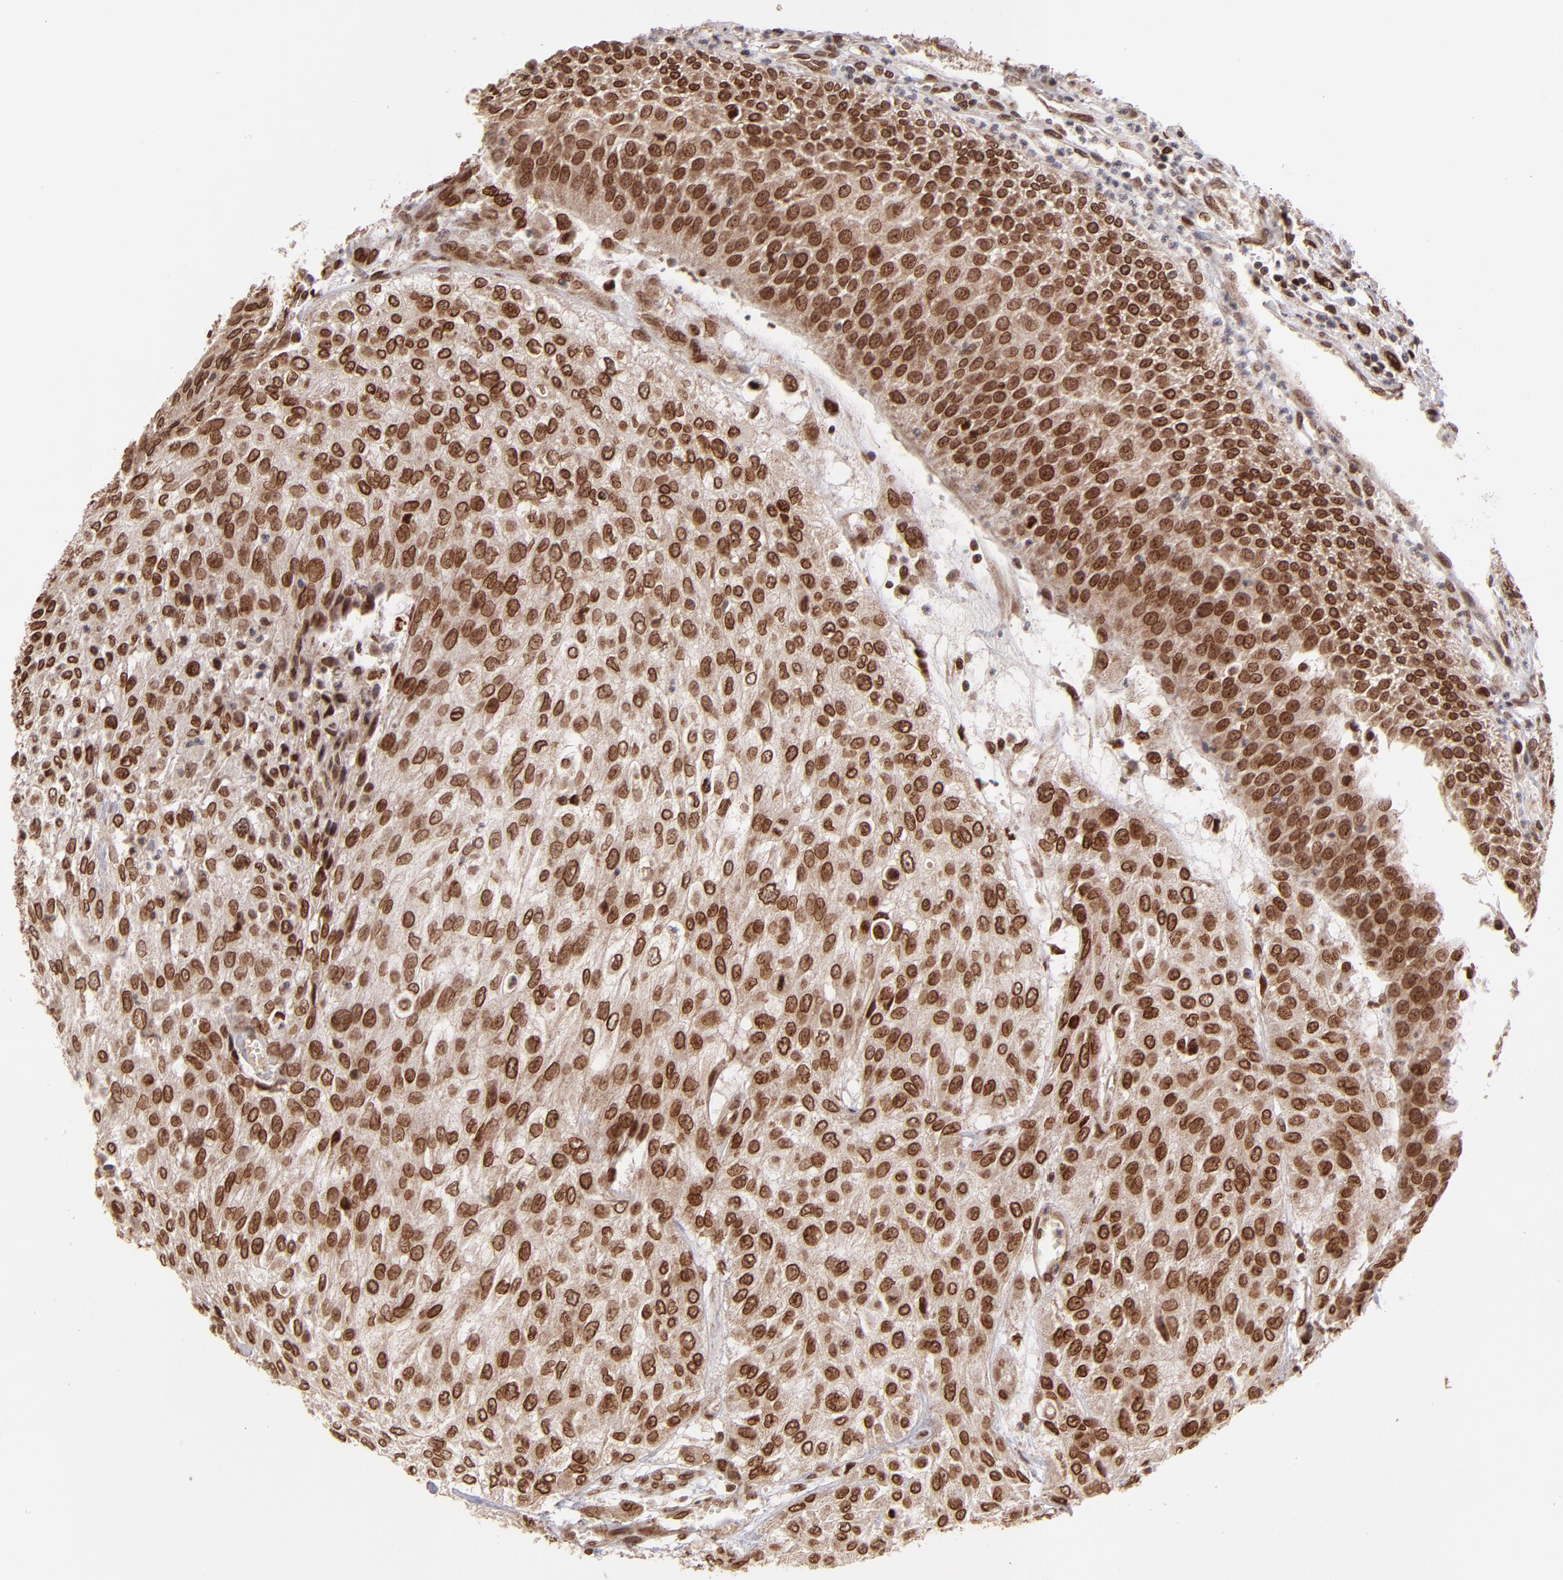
{"staining": {"intensity": "strong", "quantity": ">75%", "location": "cytoplasmic/membranous,nuclear"}, "tissue": "urothelial cancer", "cell_type": "Tumor cells", "image_type": "cancer", "snomed": [{"axis": "morphology", "description": "Urothelial carcinoma, High grade"}, {"axis": "topography", "description": "Urinary bladder"}], "caption": "An immunohistochemistry (IHC) micrograph of neoplastic tissue is shown. Protein staining in brown labels strong cytoplasmic/membranous and nuclear positivity in urothelial cancer within tumor cells.", "gene": "TOP1MT", "patient": {"sex": "male", "age": 57}}